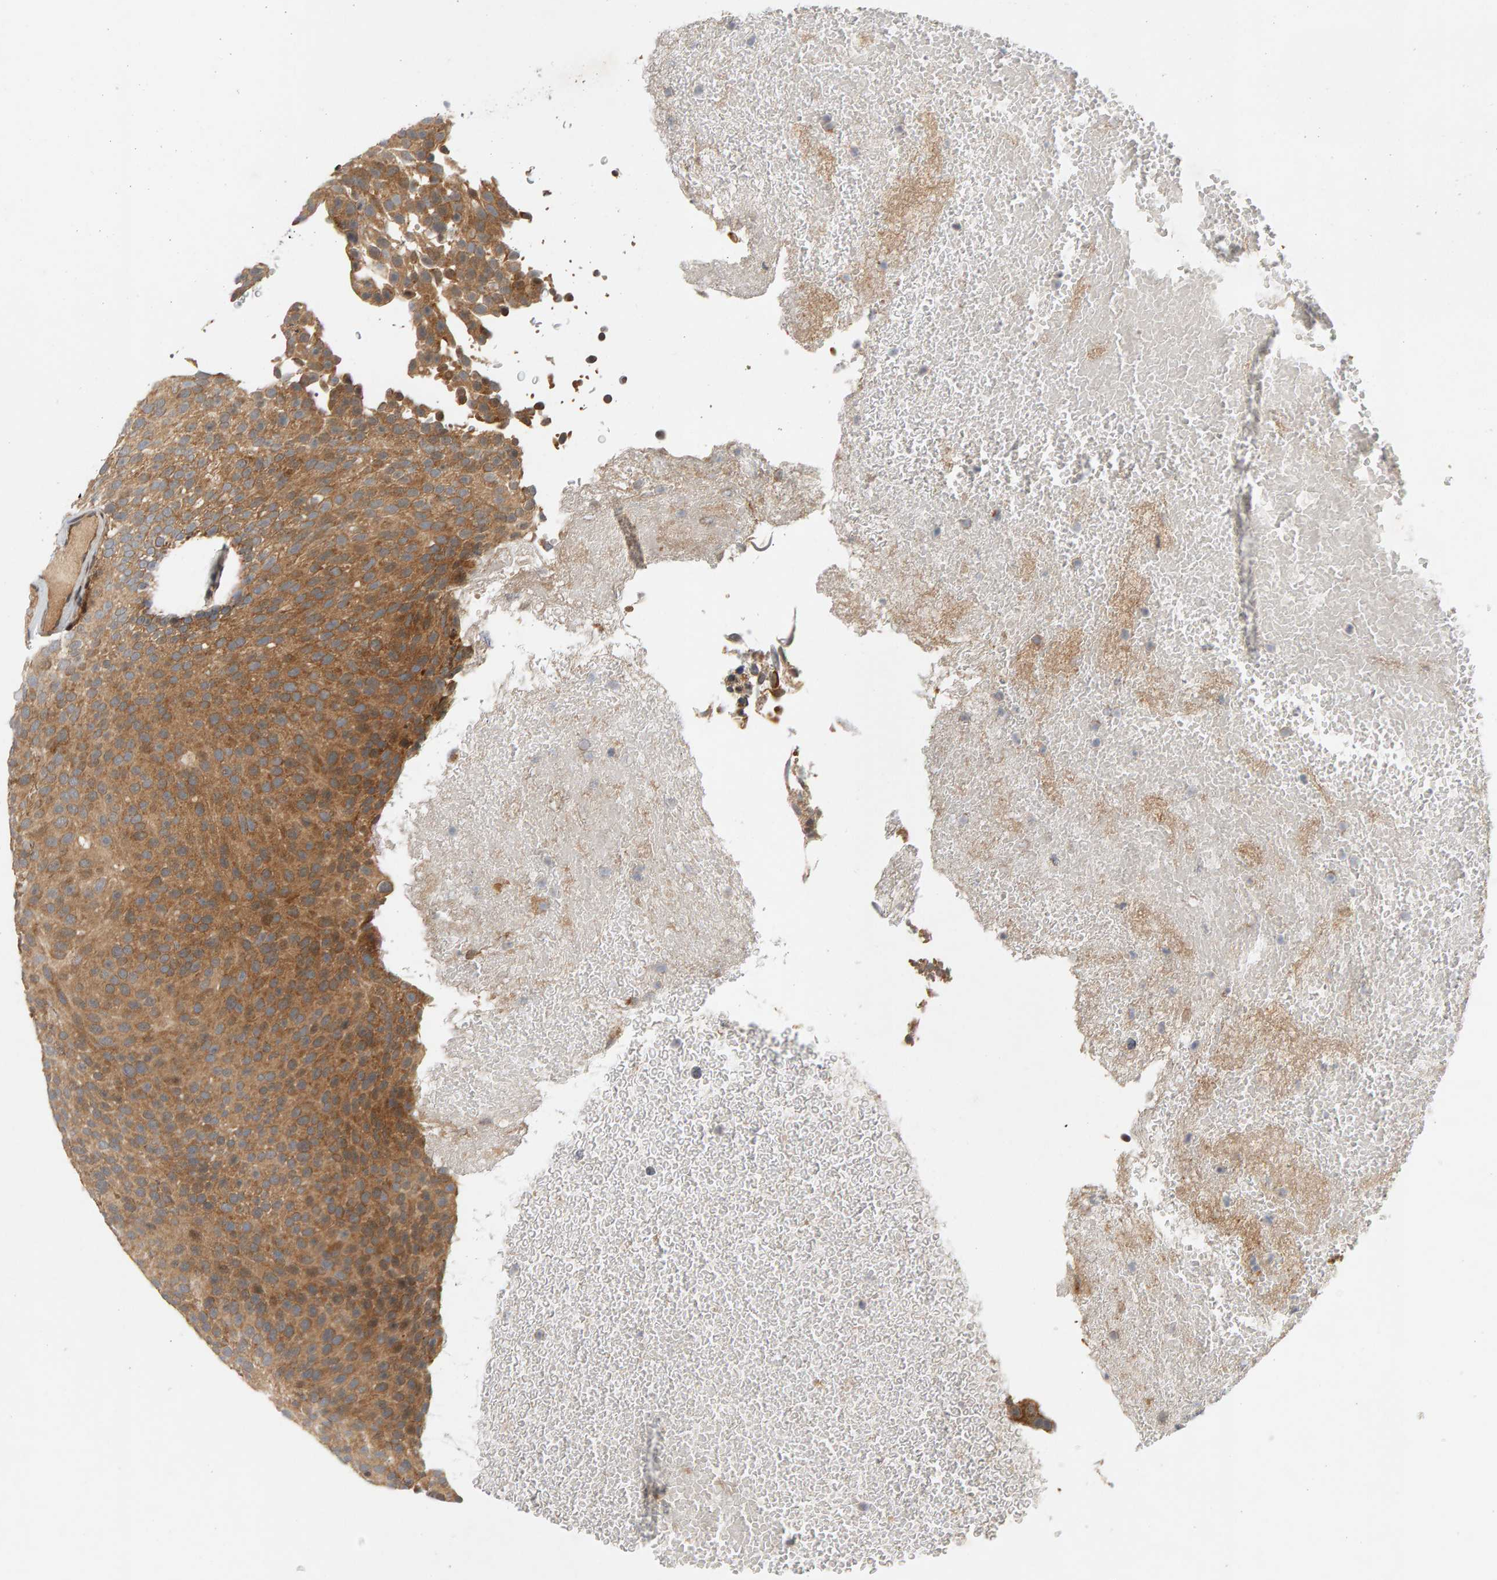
{"staining": {"intensity": "moderate", "quantity": ">75%", "location": "cytoplasmic/membranous"}, "tissue": "urothelial cancer", "cell_type": "Tumor cells", "image_type": "cancer", "snomed": [{"axis": "morphology", "description": "Urothelial carcinoma, Low grade"}, {"axis": "topography", "description": "Urinary bladder"}], "caption": "Immunohistochemistry histopathology image of neoplastic tissue: urothelial carcinoma (low-grade) stained using IHC demonstrates medium levels of moderate protein expression localized specifically in the cytoplasmic/membranous of tumor cells, appearing as a cytoplasmic/membranous brown color.", "gene": "BAHCC1", "patient": {"sex": "male", "age": 78}}